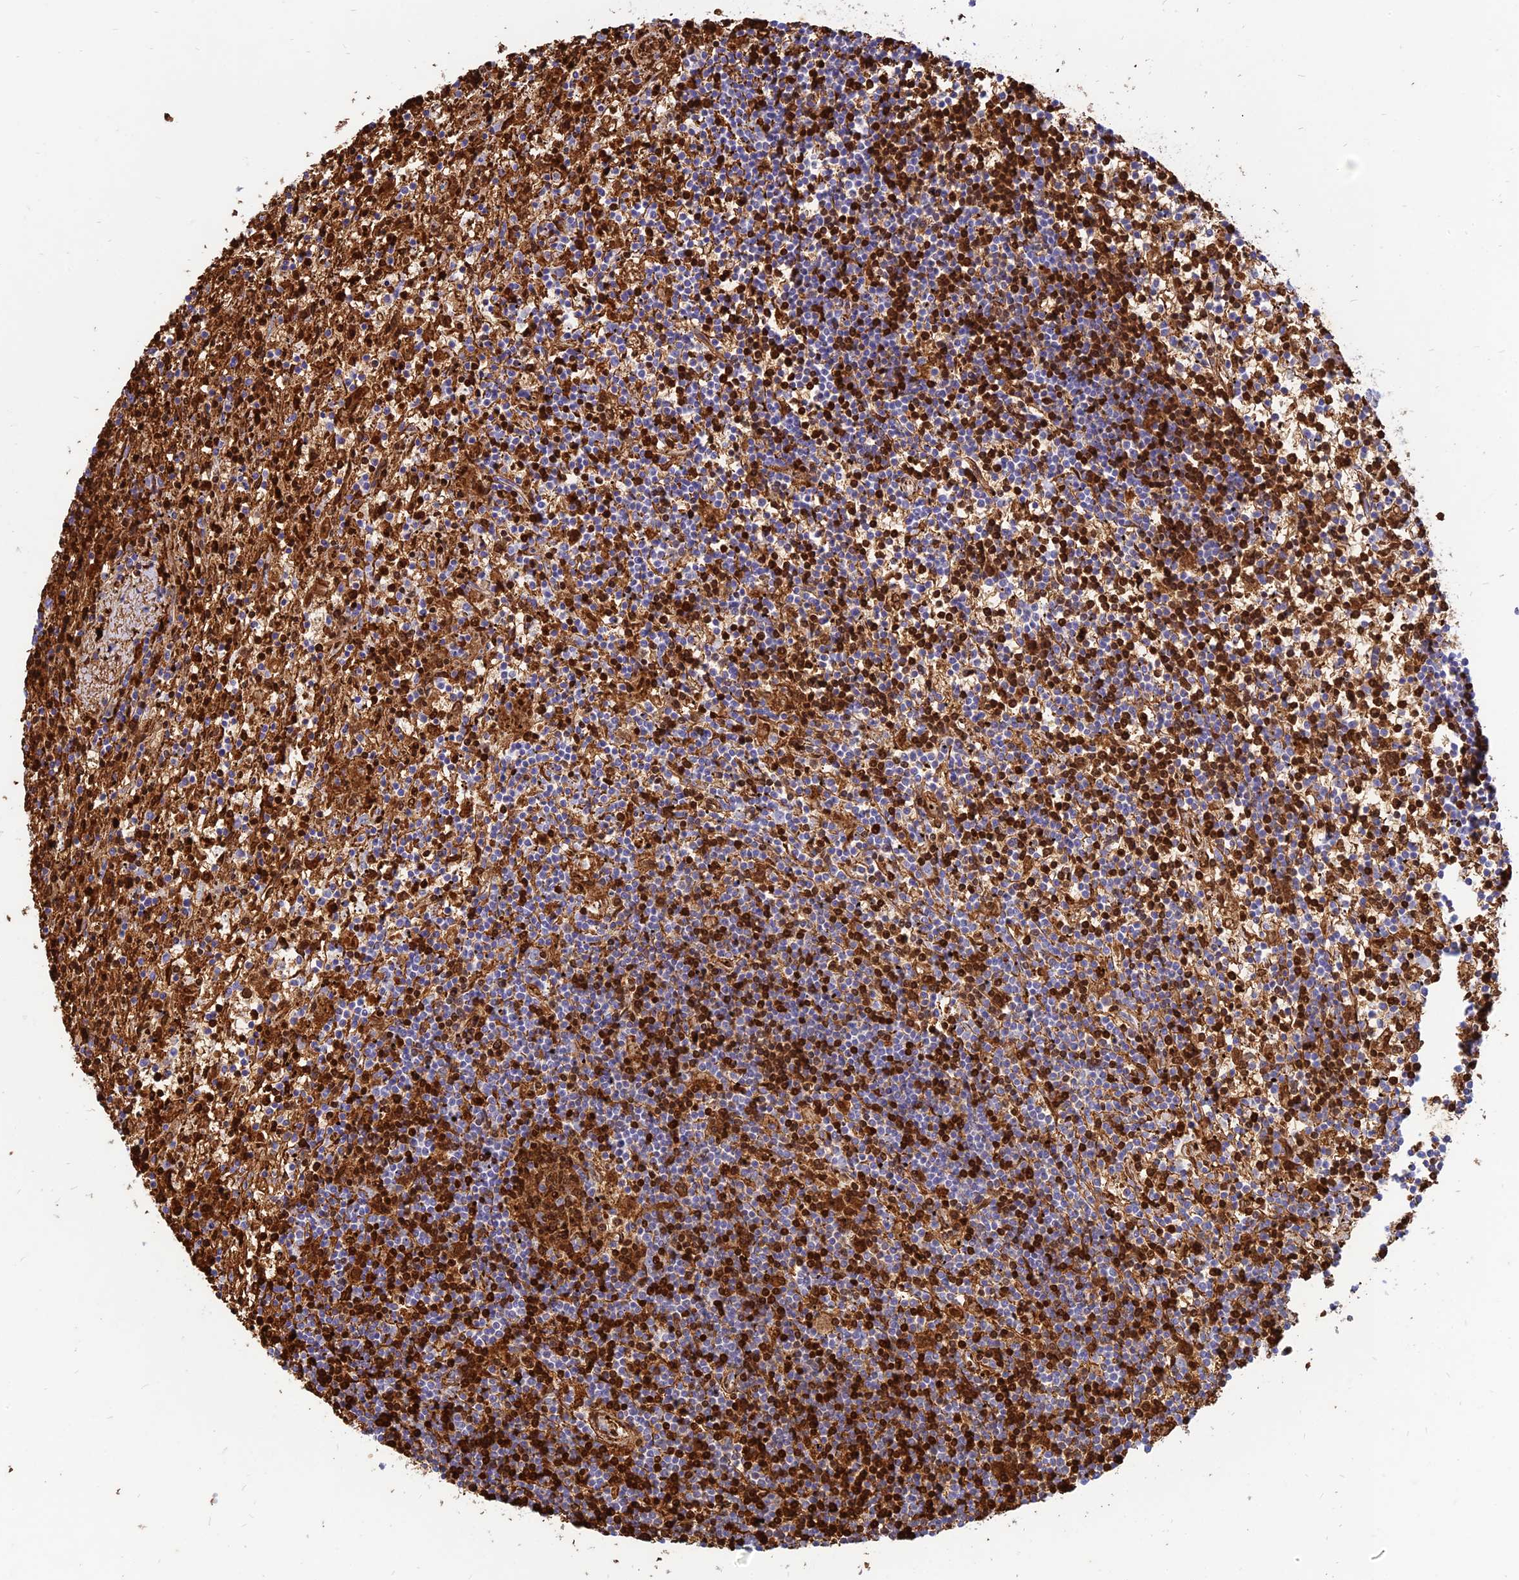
{"staining": {"intensity": "strong", "quantity": "25%-75%", "location": "cytoplasmic/membranous"}, "tissue": "lymphoma", "cell_type": "Tumor cells", "image_type": "cancer", "snomed": [{"axis": "morphology", "description": "Malignant lymphoma, non-Hodgkin's type, Low grade"}, {"axis": "topography", "description": "Spleen"}], "caption": "Malignant lymphoma, non-Hodgkin's type (low-grade) tissue exhibits strong cytoplasmic/membranous expression in about 25%-75% of tumor cells, visualized by immunohistochemistry.", "gene": "HHAT", "patient": {"sex": "male", "age": 76}}